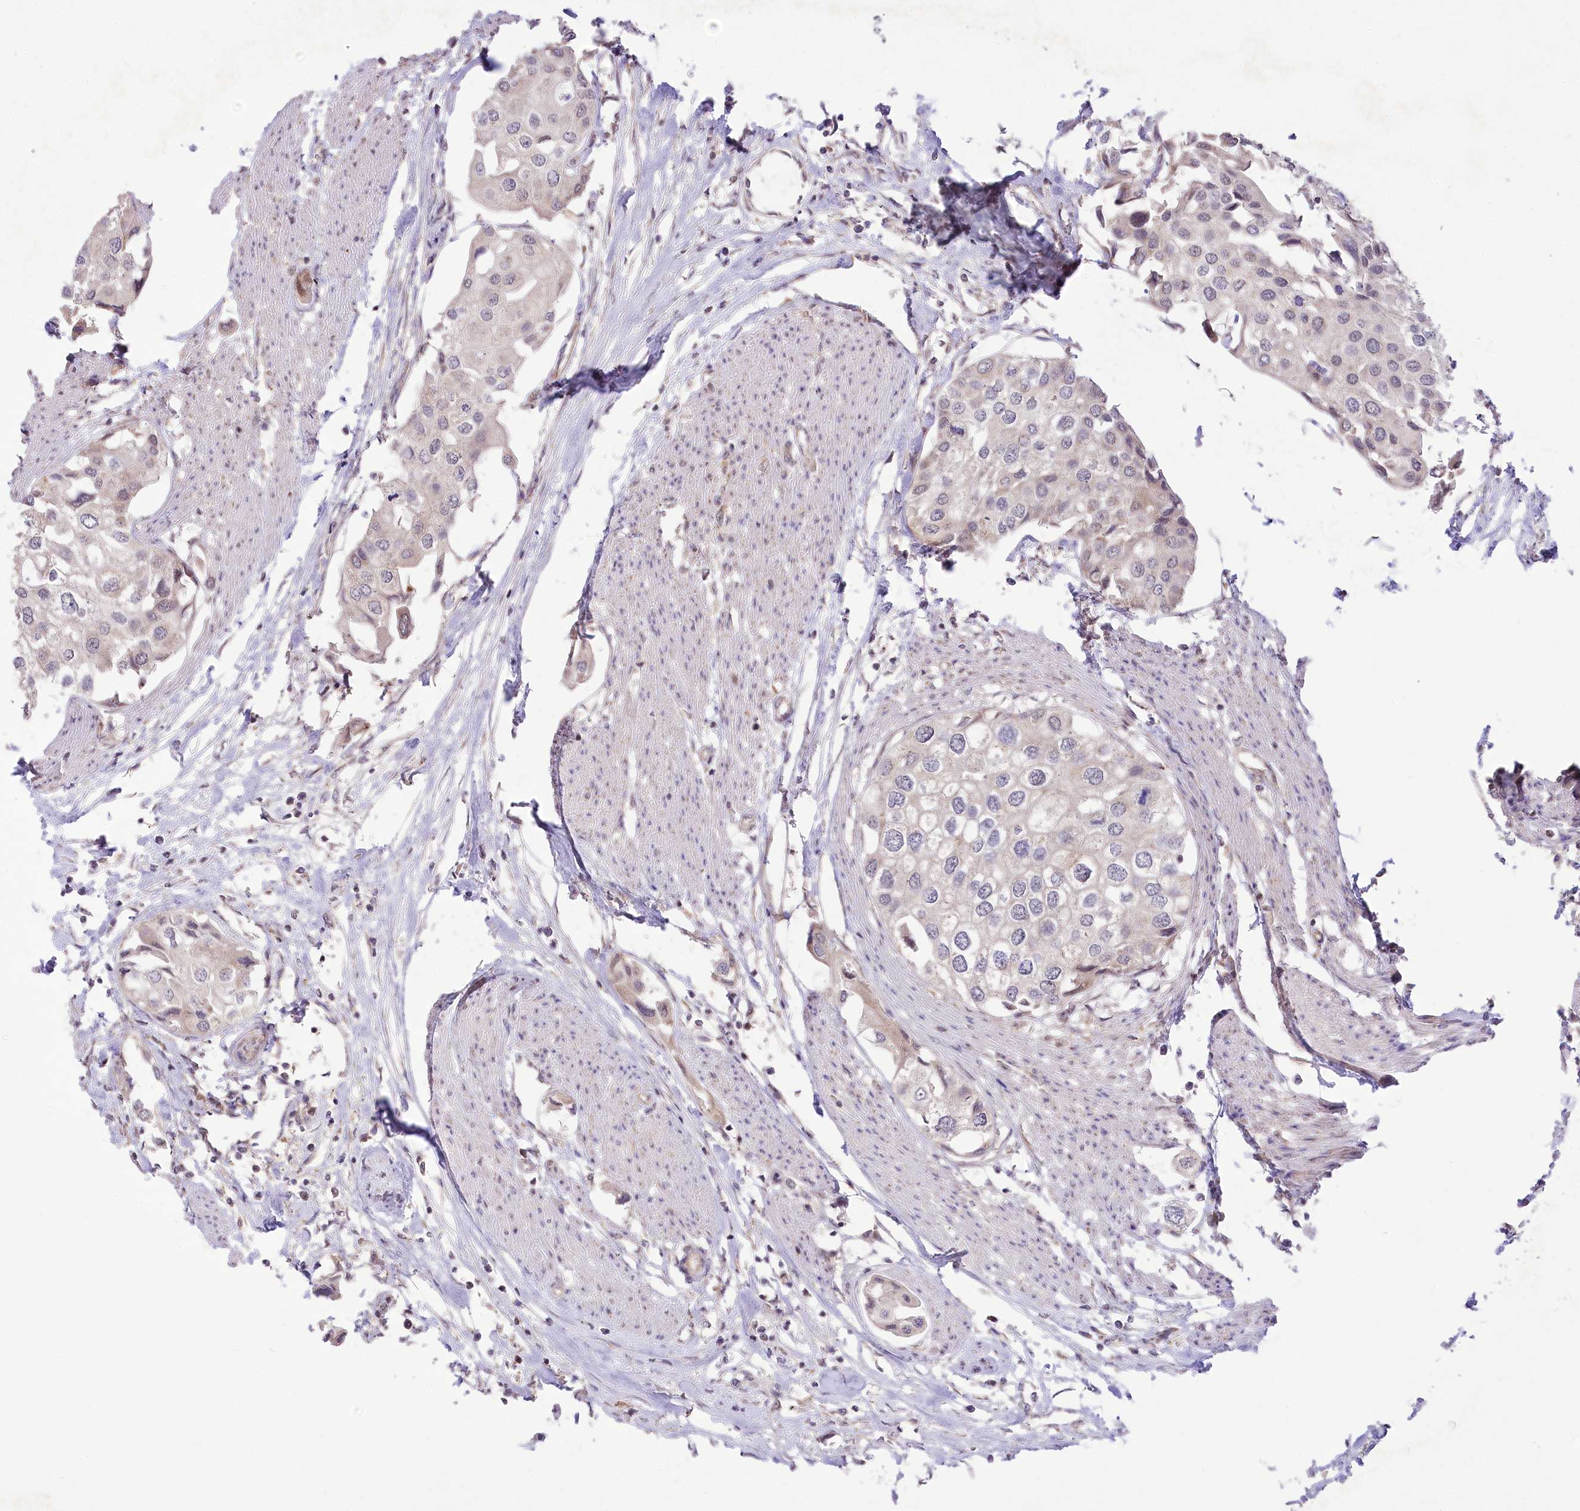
{"staining": {"intensity": "negative", "quantity": "none", "location": "none"}, "tissue": "urothelial cancer", "cell_type": "Tumor cells", "image_type": "cancer", "snomed": [{"axis": "morphology", "description": "Urothelial carcinoma, High grade"}, {"axis": "topography", "description": "Urinary bladder"}], "caption": "High power microscopy micrograph of an IHC image of high-grade urothelial carcinoma, revealing no significant staining in tumor cells.", "gene": "ZMAT2", "patient": {"sex": "male", "age": 64}}